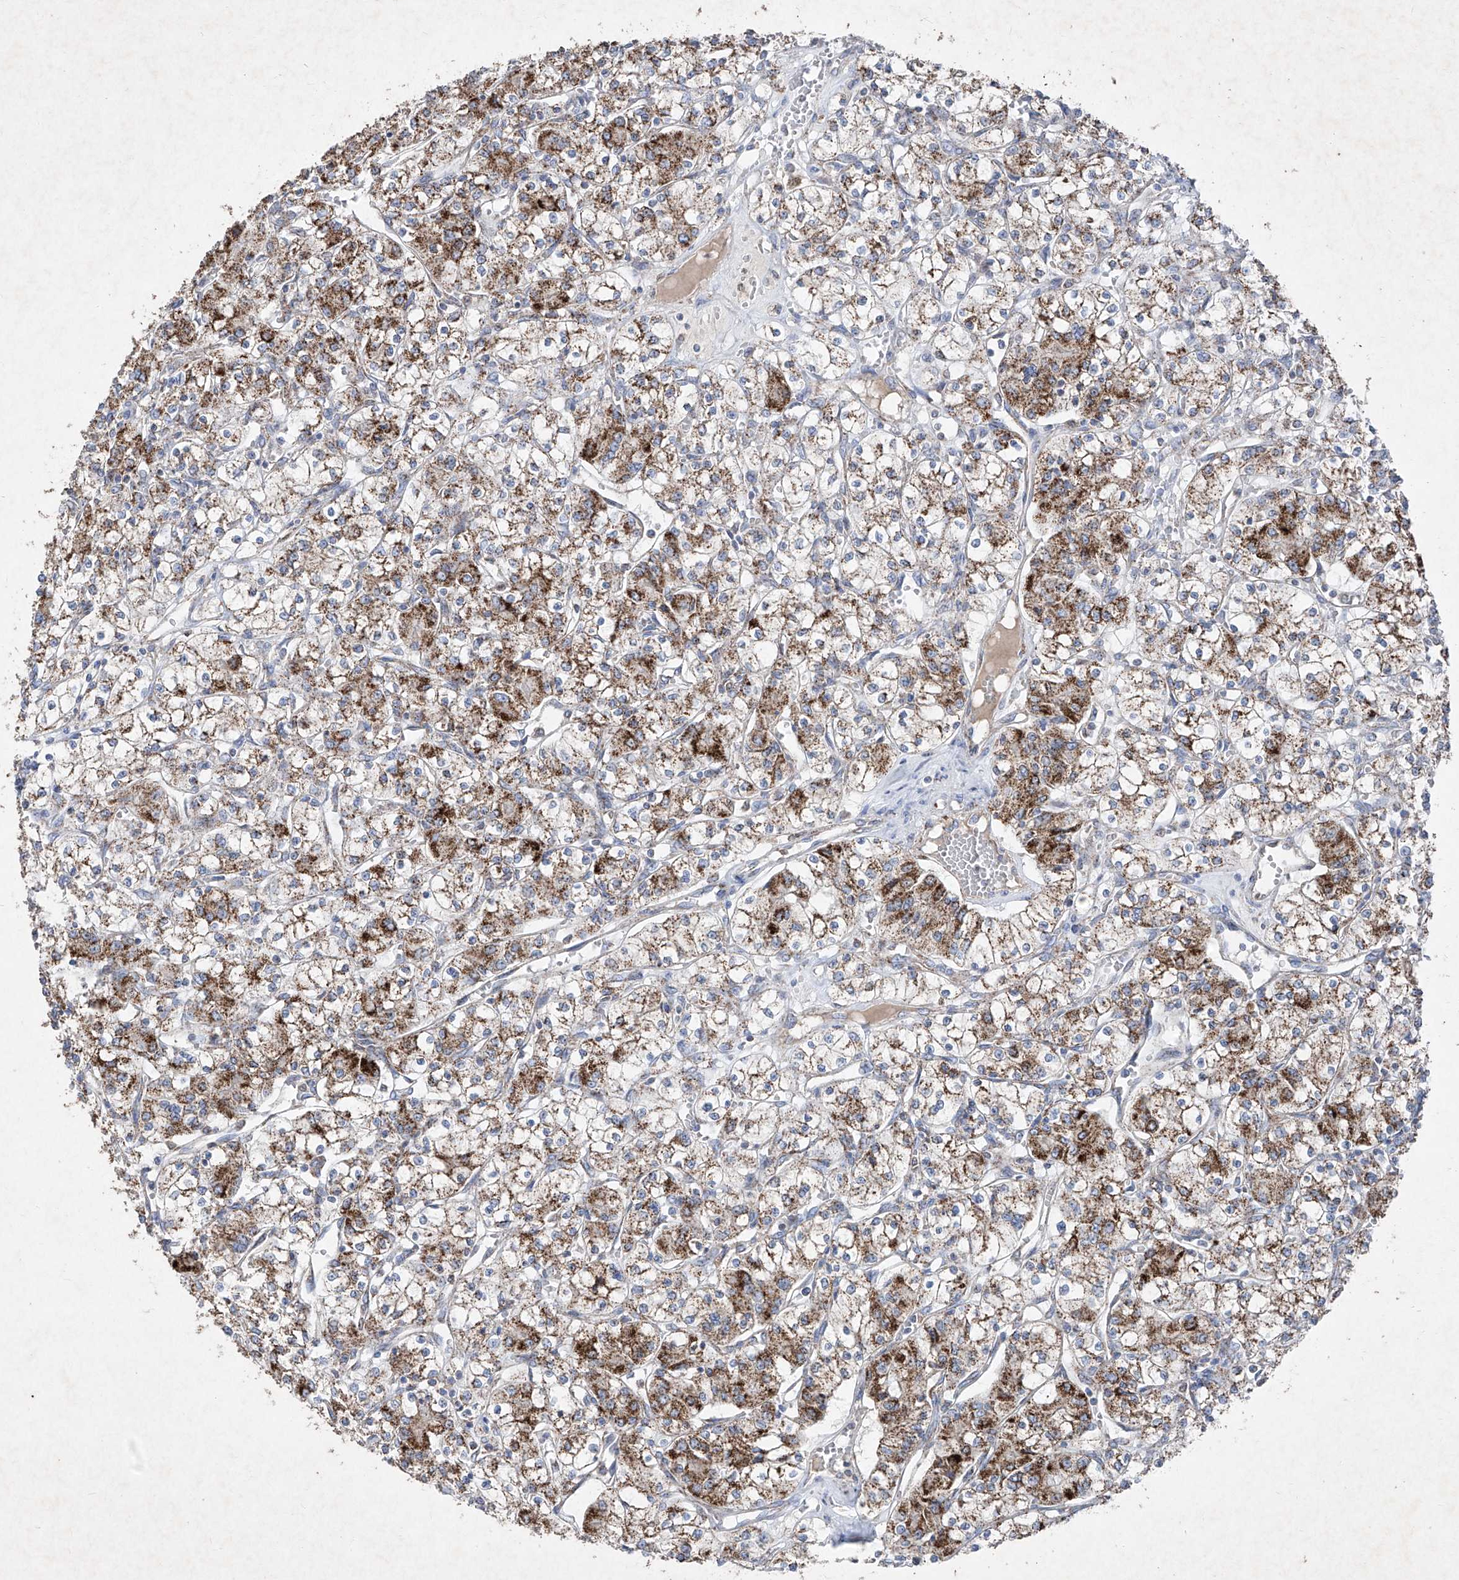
{"staining": {"intensity": "moderate", "quantity": ">75%", "location": "cytoplasmic/membranous"}, "tissue": "renal cancer", "cell_type": "Tumor cells", "image_type": "cancer", "snomed": [{"axis": "morphology", "description": "Adenocarcinoma, NOS"}, {"axis": "topography", "description": "Kidney"}], "caption": "Renal adenocarcinoma stained with DAB immunohistochemistry exhibits medium levels of moderate cytoplasmic/membranous positivity in about >75% of tumor cells.", "gene": "ABCD3", "patient": {"sex": "female", "age": 59}}